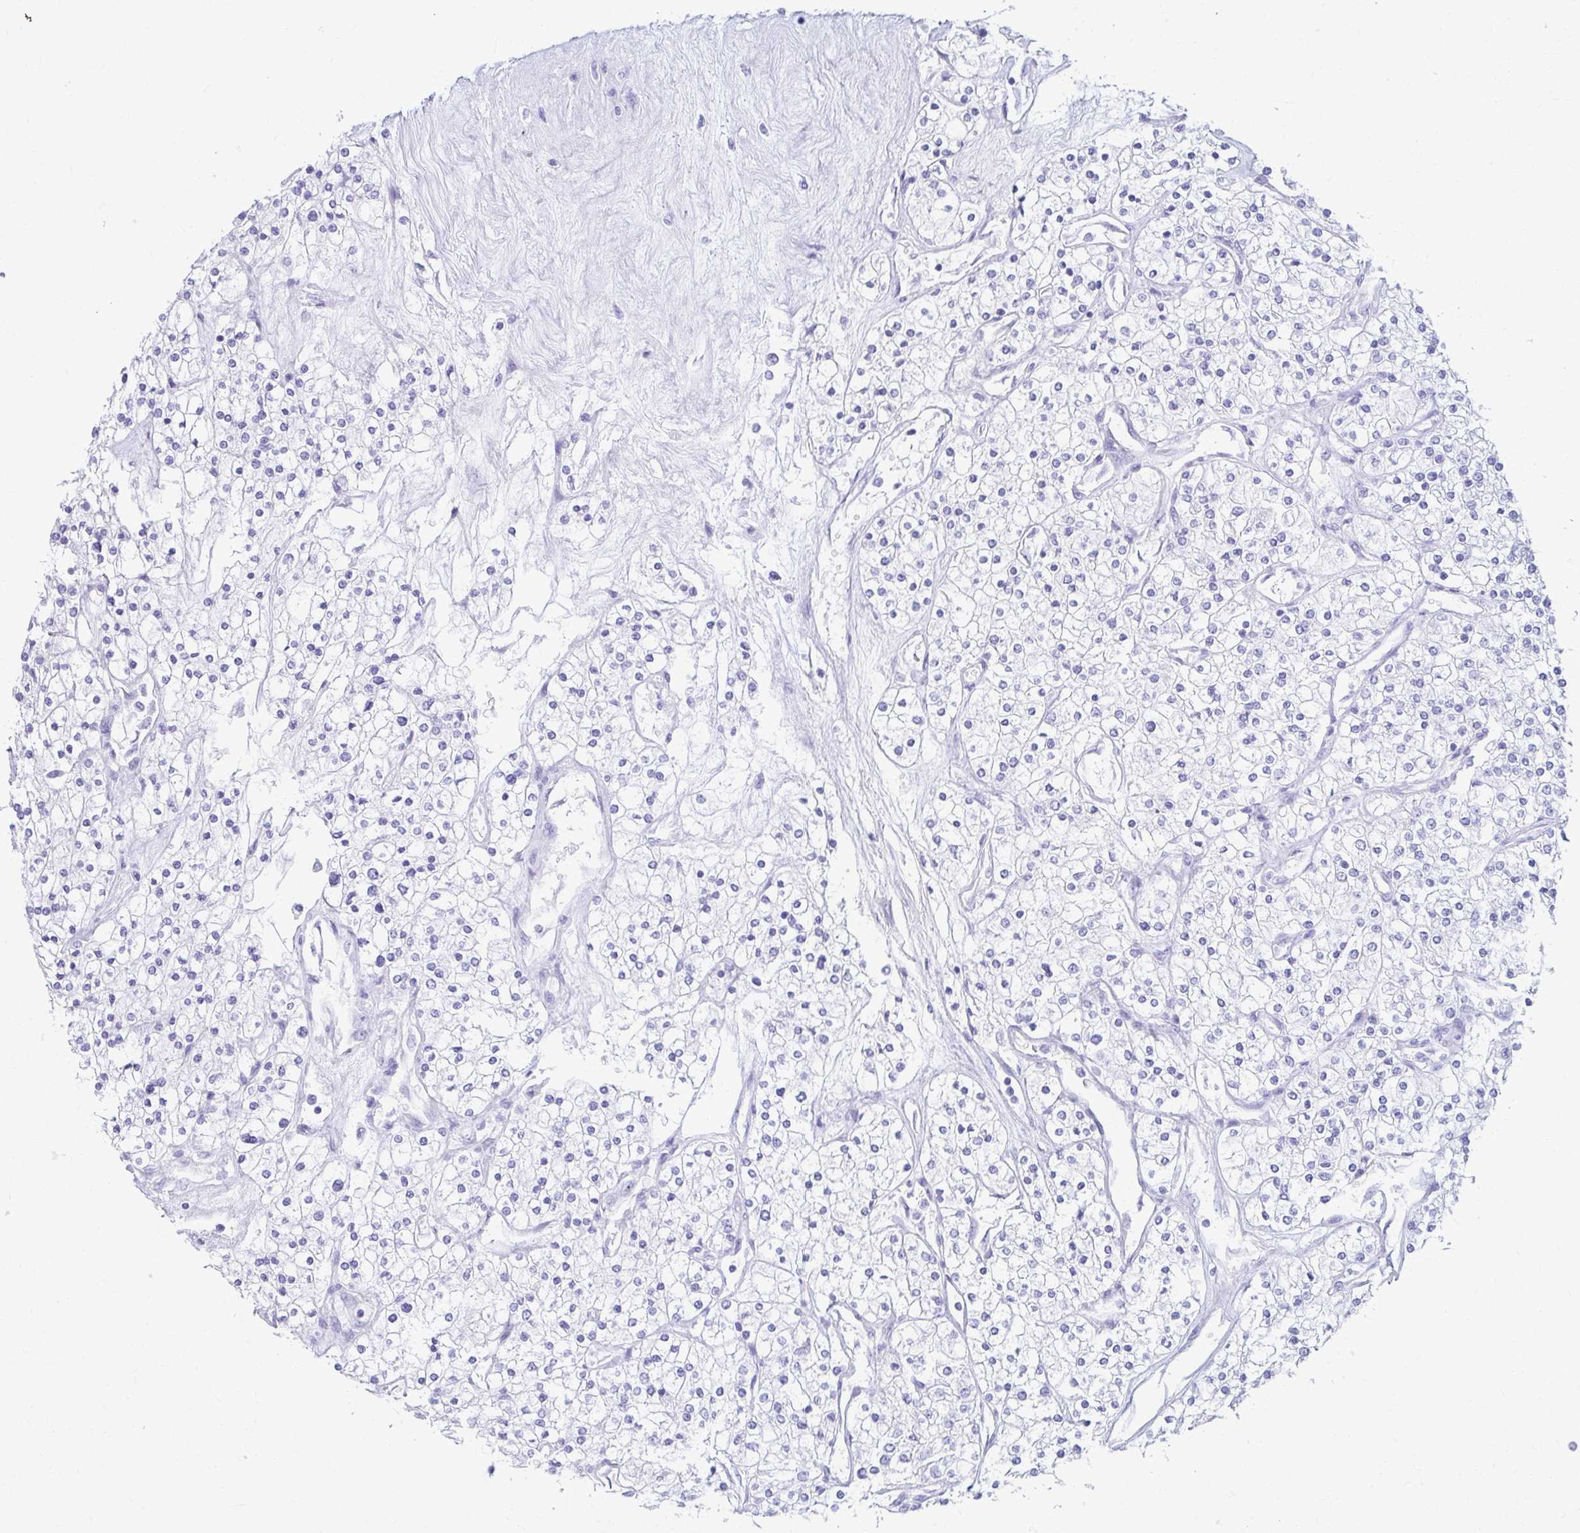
{"staining": {"intensity": "negative", "quantity": "none", "location": "none"}, "tissue": "renal cancer", "cell_type": "Tumor cells", "image_type": "cancer", "snomed": [{"axis": "morphology", "description": "Adenocarcinoma, NOS"}, {"axis": "topography", "description": "Kidney"}], "caption": "Immunohistochemical staining of renal cancer shows no significant staining in tumor cells.", "gene": "ATP4B", "patient": {"sex": "male", "age": 80}}